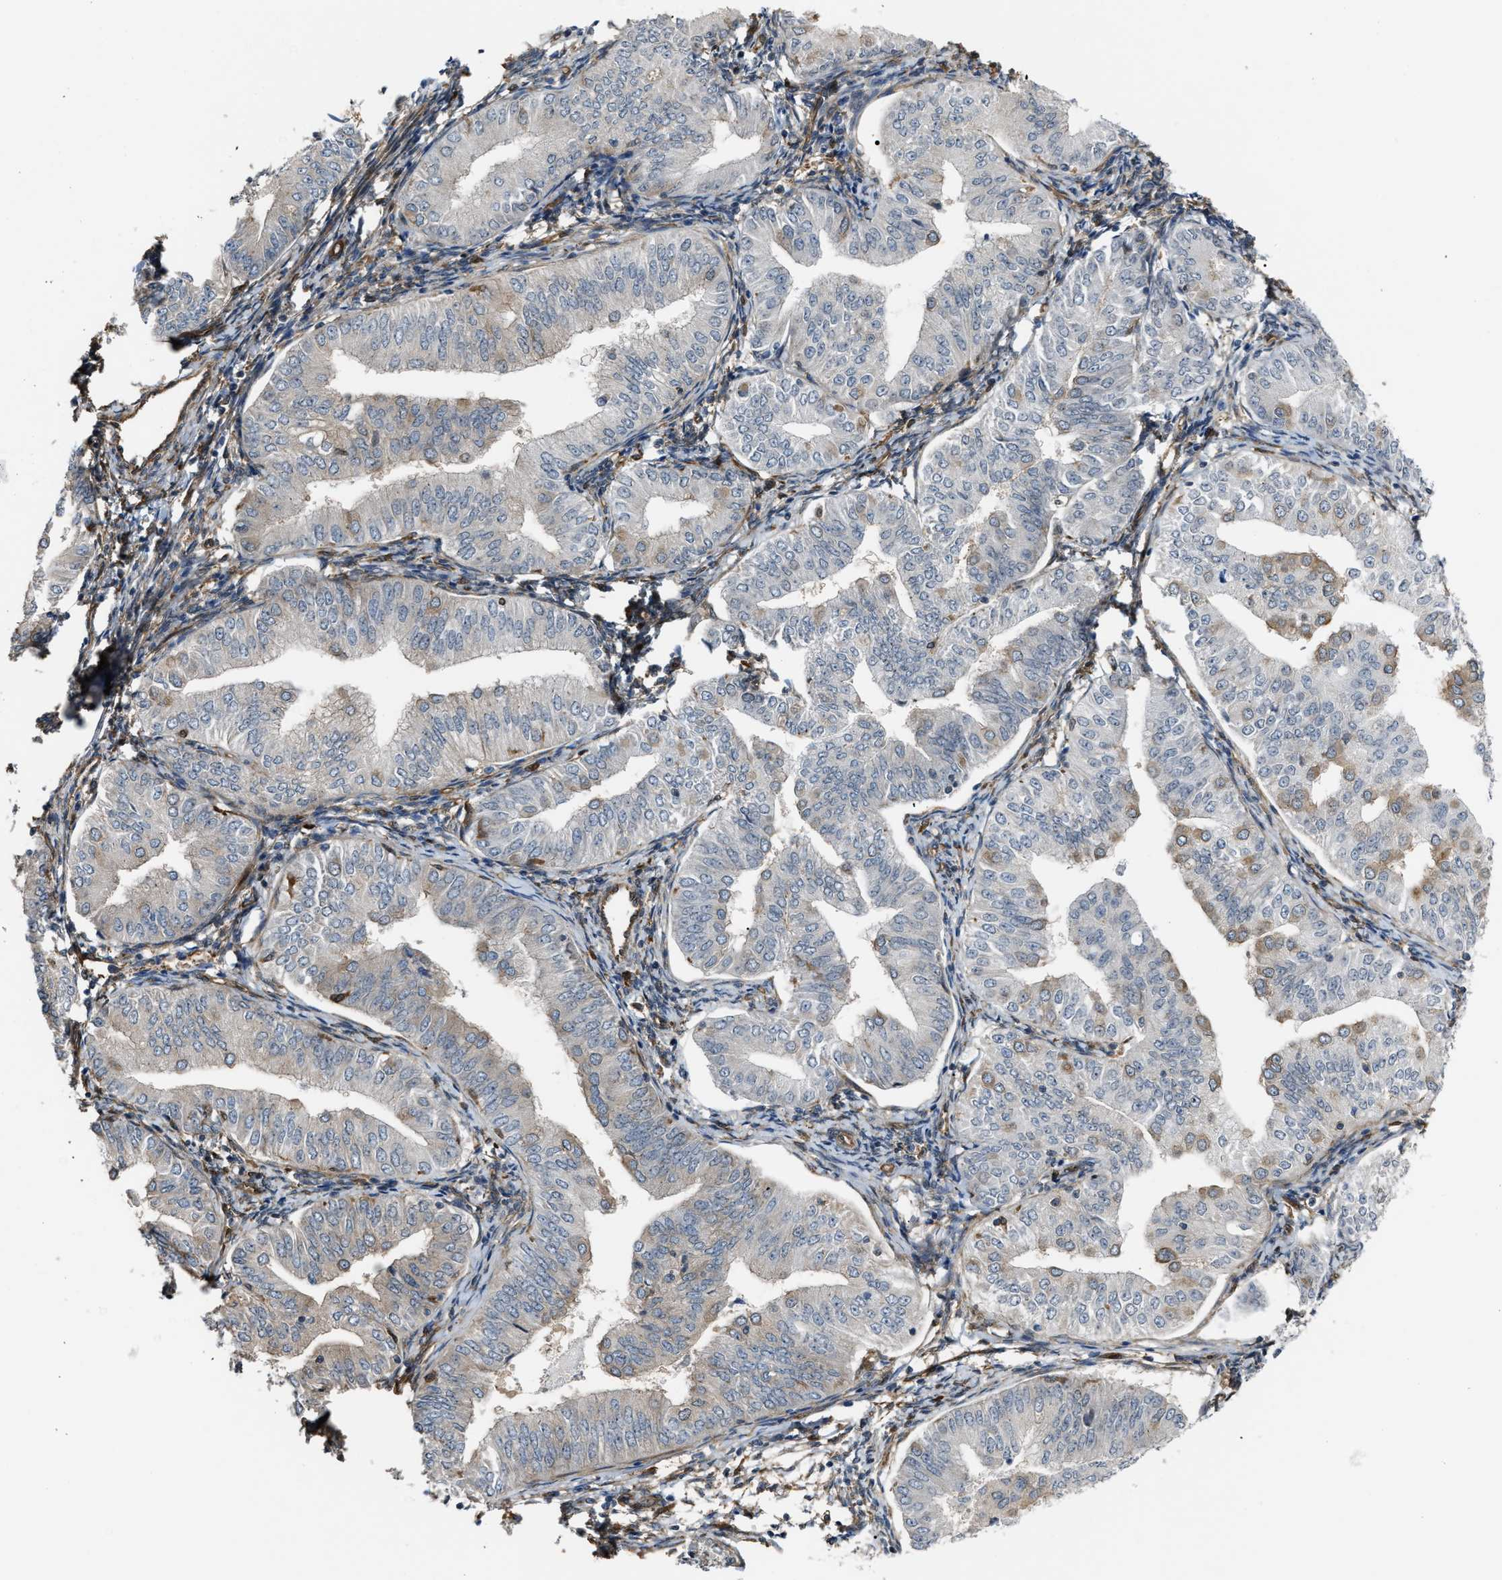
{"staining": {"intensity": "negative", "quantity": "none", "location": "none"}, "tissue": "endometrial cancer", "cell_type": "Tumor cells", "image_type": "cancer", "snomed": [{"axis": "morphology", "description": "Normal tissue, NOS"}, {"axis": "morphology", "description": "Adenocarcinoma, NOS"}, {"axis": "topography", "description": "Endometrium"}], "caption": "A photomicrograph of adenocarcinoma (endometrial) stained for a protein demonstrates no brown staining in tumor cells.", "gene": "PICALM", "patient": {"sex": "female", "age": 53}}